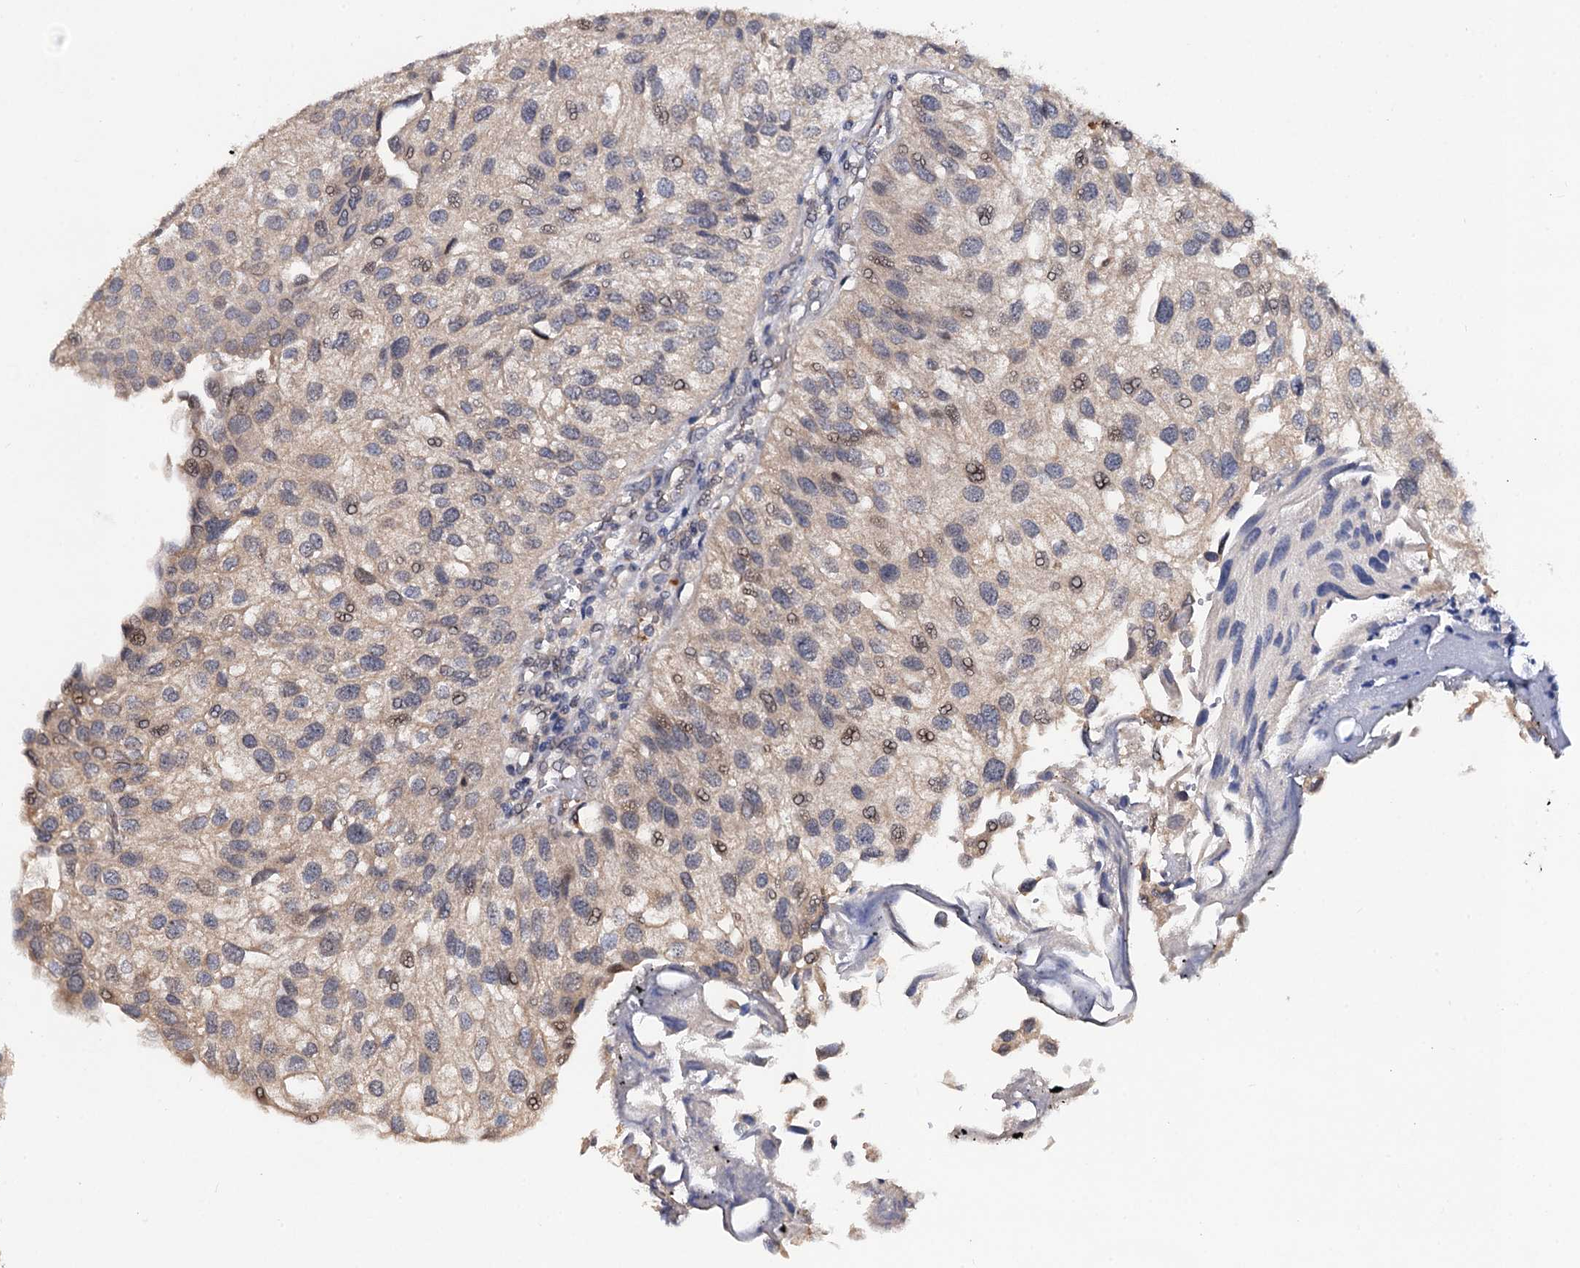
{"staining": {"intensity": "weak", "quantity": "<25%", "location": "nuclear"}, "tissue": "urothelial cancer", "cell_type": "Tumor cells", "image_type": "cancer", "snomed": [{"axis": "morphology", "description": "Urothelial carcinoma, Low grade"}, {"axis": "topography", "description": "Urinary bladder"}], "caption": "DAB immunohistochemical staining of urothelial carcinoma (low-grade) reveals no significant expression in tumor cells.", "gene": "LRRC63", "patient": {"sex": "female", "age": 89}}